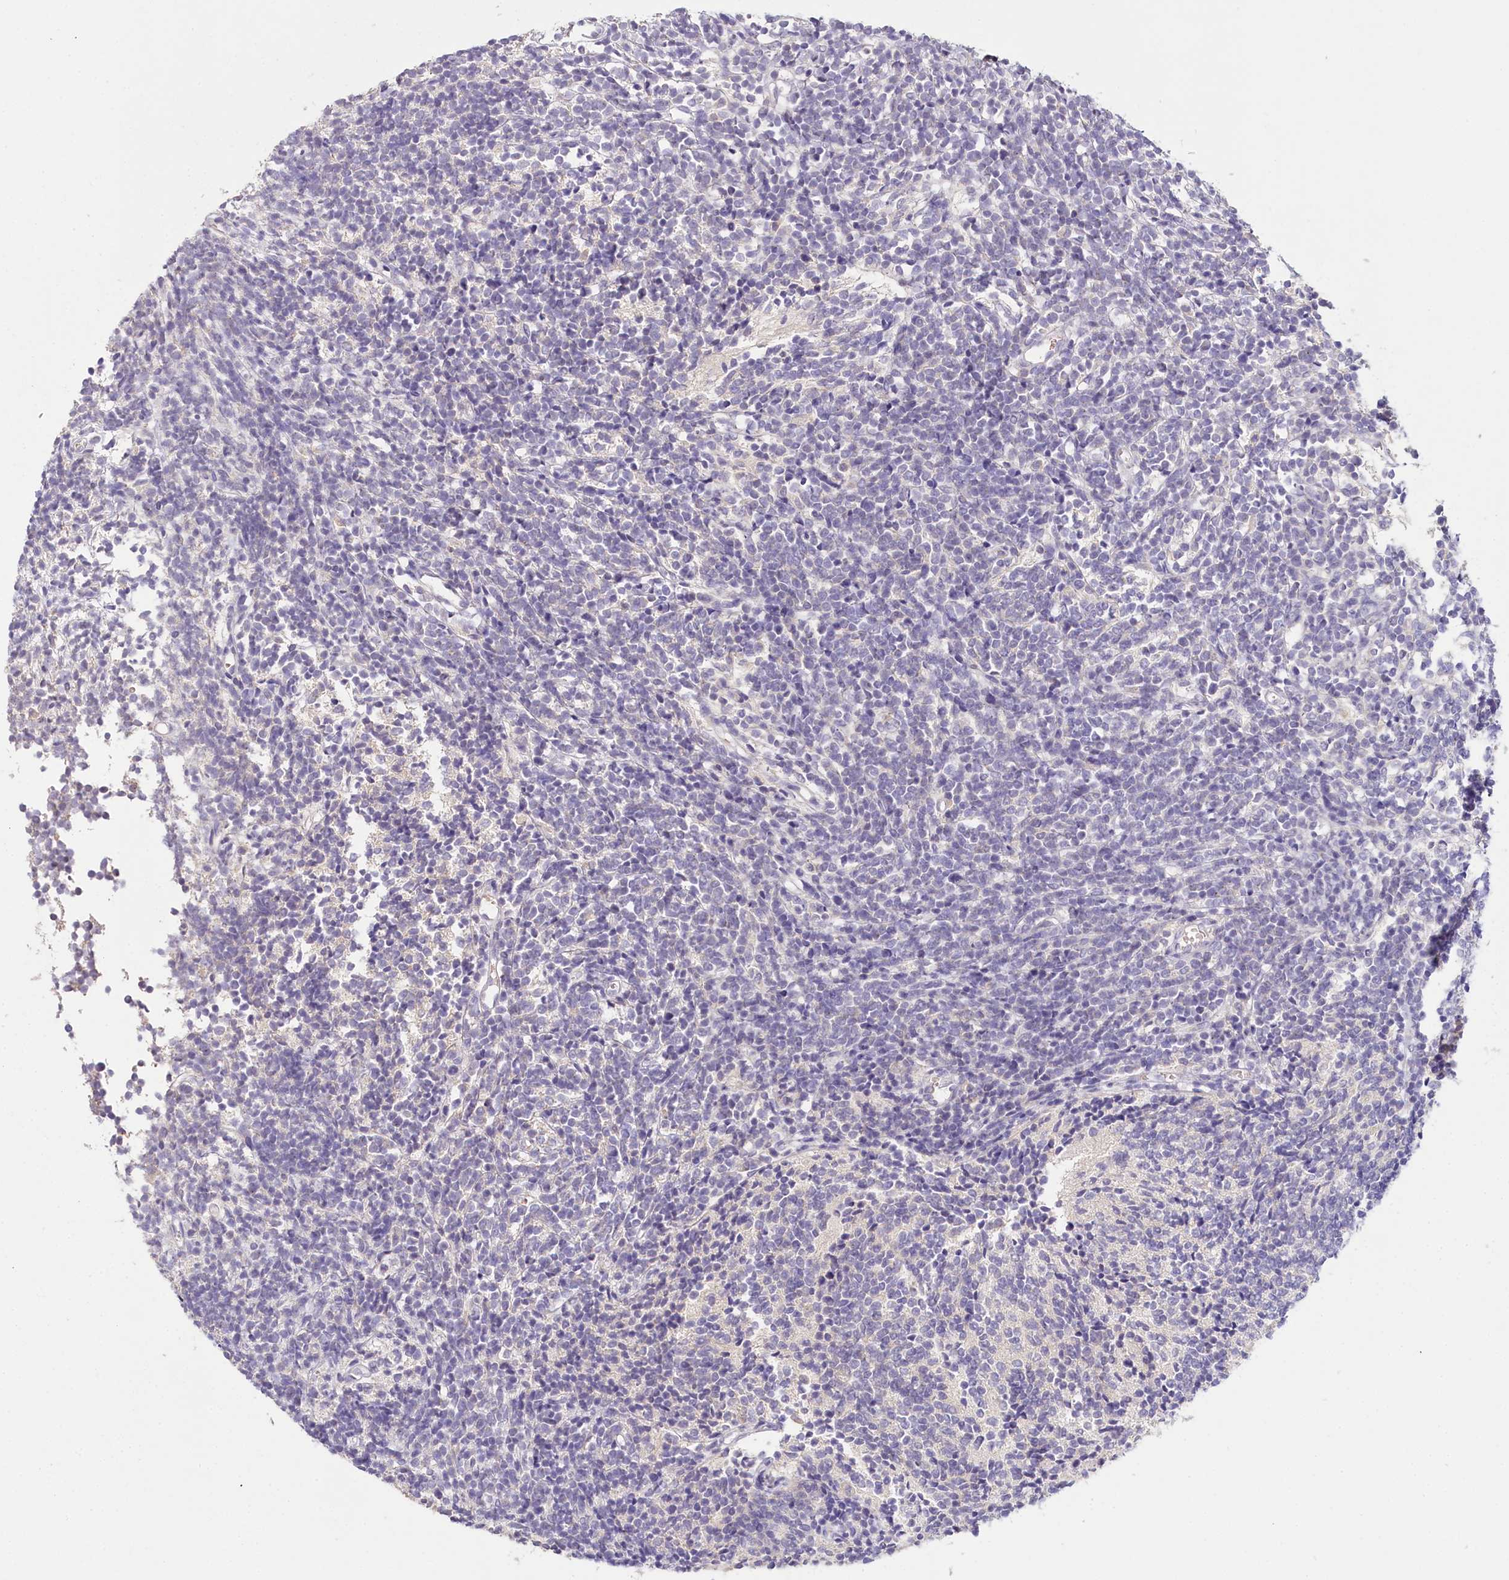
{"staining": {"intensity": "negative", "quantity": "none", "location": "none"}, "tissue": "glioma", "cell_type": "Tumor cells", "image_type": "cancer", "snomed": [{"axis": "morphology", "description": "Glioma, malignant, Low grade"}, {"axis": "topography", "description": "Brain"}], "caption": "High power microscopy image of an immunohistochemistry micrograph of malignant low-grade glioma, revealing no significant staining in tumor cells.", "gene": "DAPK1", "patient": {"sex": "female", "age": 1}}